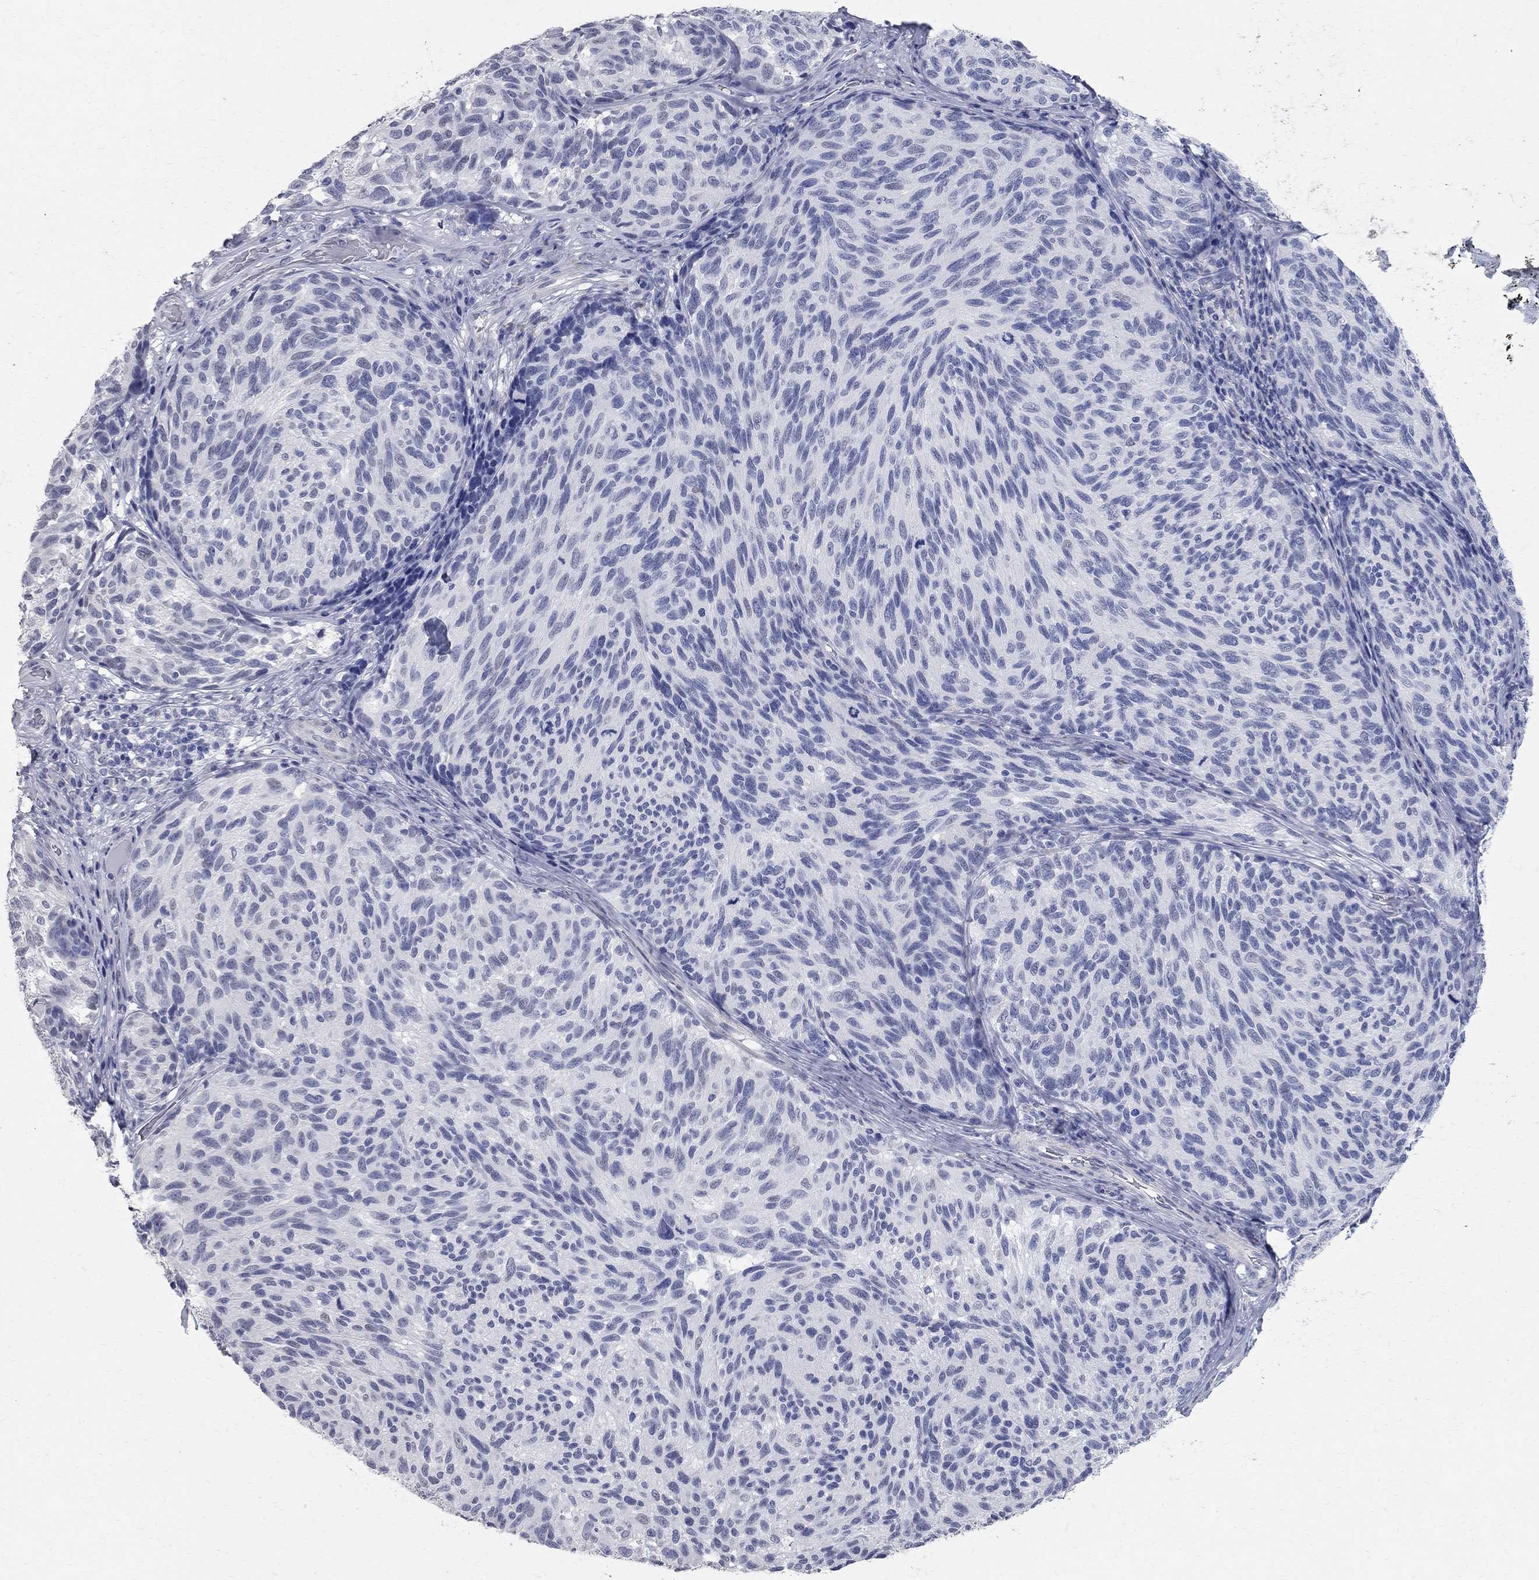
{"staining": {"intensity": "negative", "quantity": "none", "location": "none"}, "tissue": "melanoma", "cell_type": "Tumor cells", "image_type": "cancer", "snomed": [{"axis": "morphology", "description": "Malignant melanoma, NOS"}, {"axis": "topography", "description": "Skin"}], "caption": "This is a histopathology image of IHC staining of melanoma, which shows no staining in tumor cells.", "gene": "BPIFB1", "patient": {"sex": "female", "age": 73}}